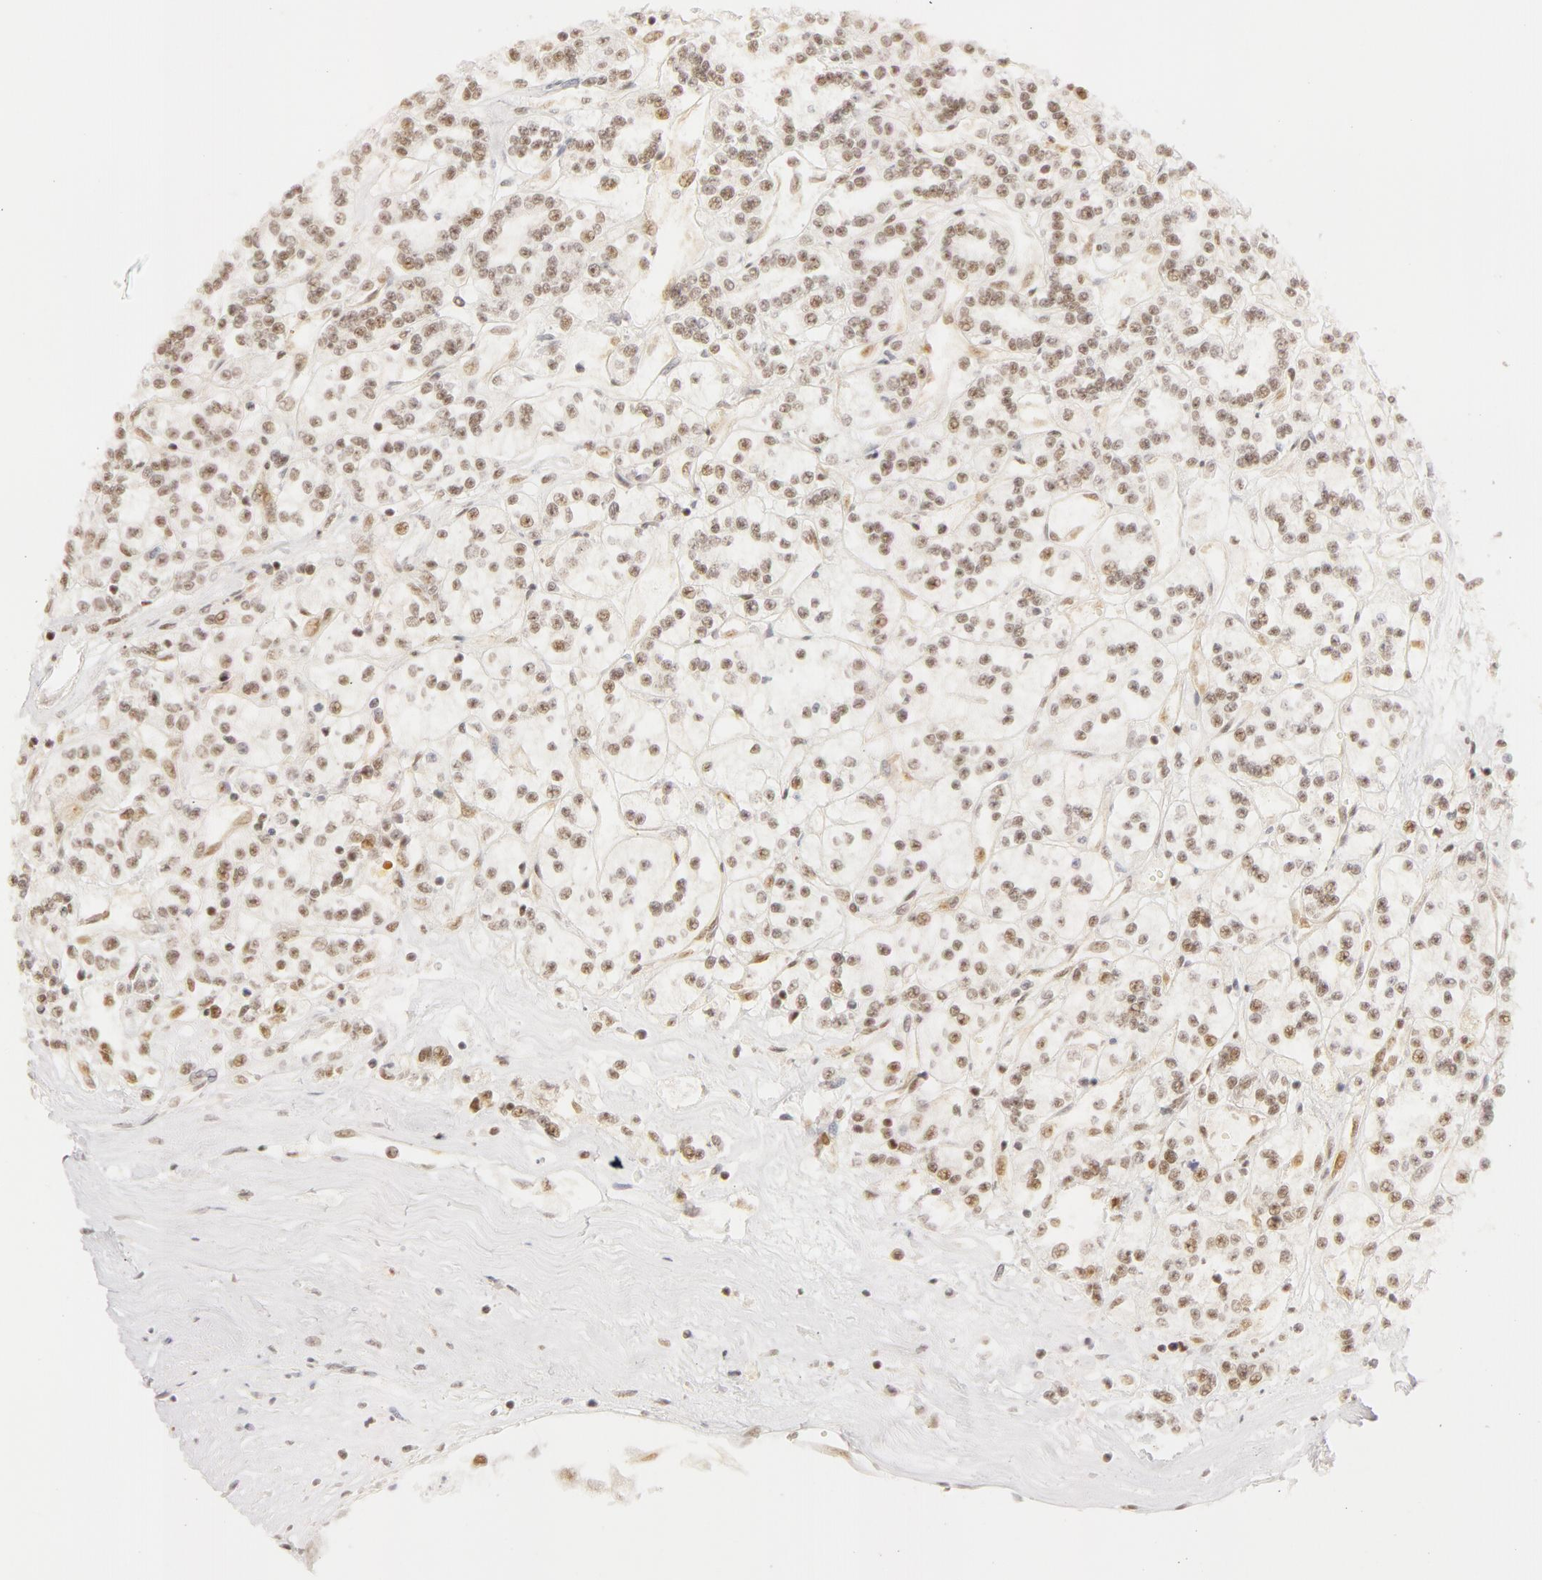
{"staining": {"intensity": "weak", "quantity": "25%-75%", "location": "nuclear"}, "tissue": "renal cancer", "cell_type": "Tumor cells", "image_type": "cancer", "snomed": [{"axis": "morphology", "description": "Adenocarcinoma, NOS"}, {"axis": "topography", "description": "Kidney"}], "caption": "Protein analysis of renal cancer tissue shows weak nuclear staining in approximately 25%-75% of tumor cells. Using DAB (3,3'-diaminobenzidine) (brown) and hematoxylin (blue) stains, captured at high magnification using brightfield microscopy.", "gene": "RBM39", "patient": {"sex": "female", "age": 76}}